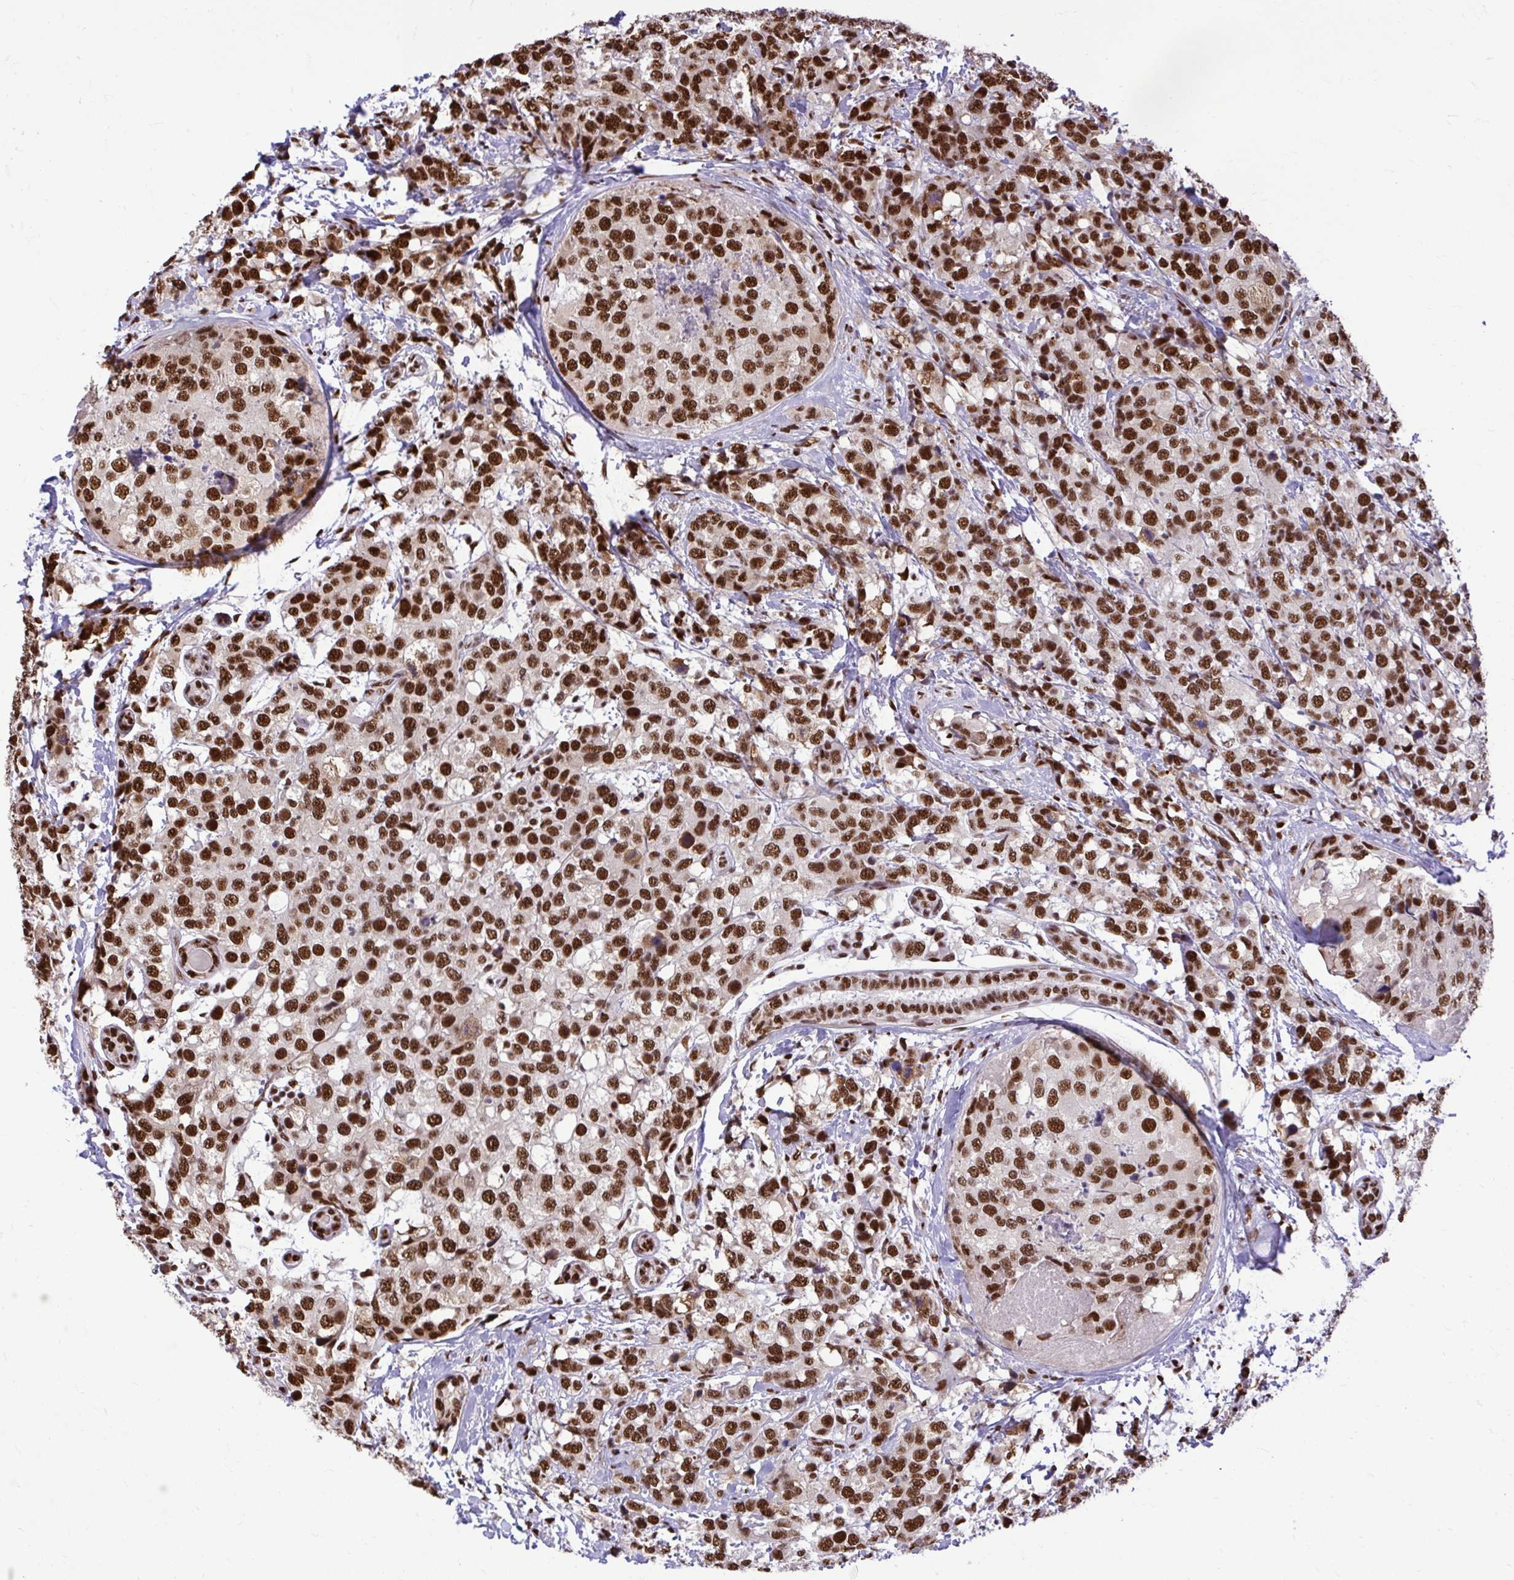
{"staining": {"intensity": "strong", "quantity": ">75%", "location": "nuclear"}, "tissue": "breast cancer", "cell_type": "Tumor cells", "image_type": "cancer", "snomed": [{"axis": "morphology", "description": "Lobular carcinoma"}, {"axis": "topography", "description": "Breast"}], "caption": "Immunohistochemical staining of human breast cancer (lobular carcinoma) exhibits high levels of strong nuclear protein expression in about >75% of tumor cells. The protein of interest is shown in brown color, while the nuclei are stained blue.", "gene": "PRPF19", "patient": {"sex": "female", "age": 59}}